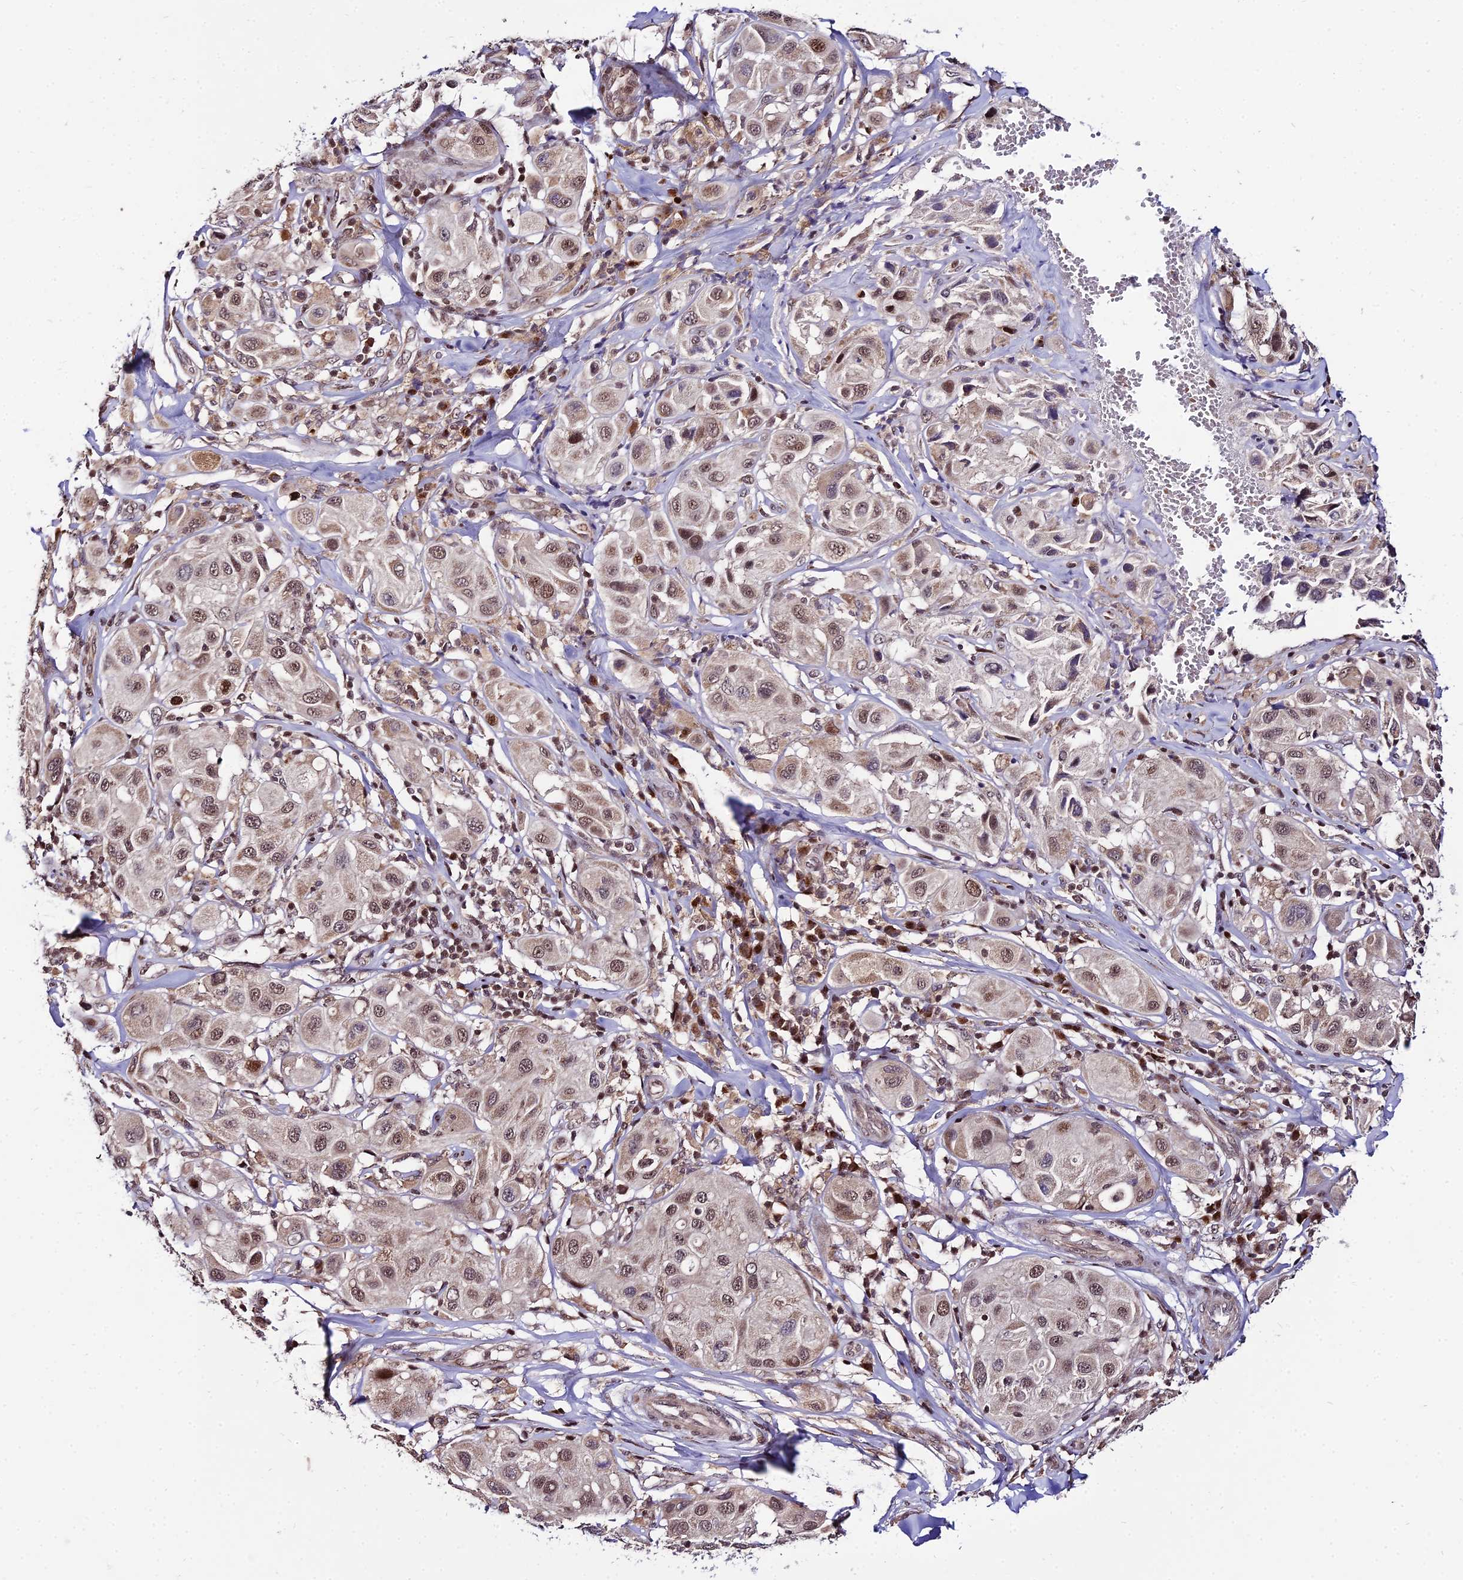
{"staining": {"intensity": "moderate", "quantity": ">75%", "location": "nuclear"}, "tissue": "melanoma", "cell_type": "Tumor cells", "image_type": "cancer", "snomed": [{"axis": "morphology", "description": "Malignant melanoma, Metastatic site"}, {"axis": "topography", "description": "Skin"}], "caption": "Melanoma stained with a protein marker shows moderate staining in tumor cells.", "gene": "CIB3", "patient": {"sex": "male", "age": 41}}